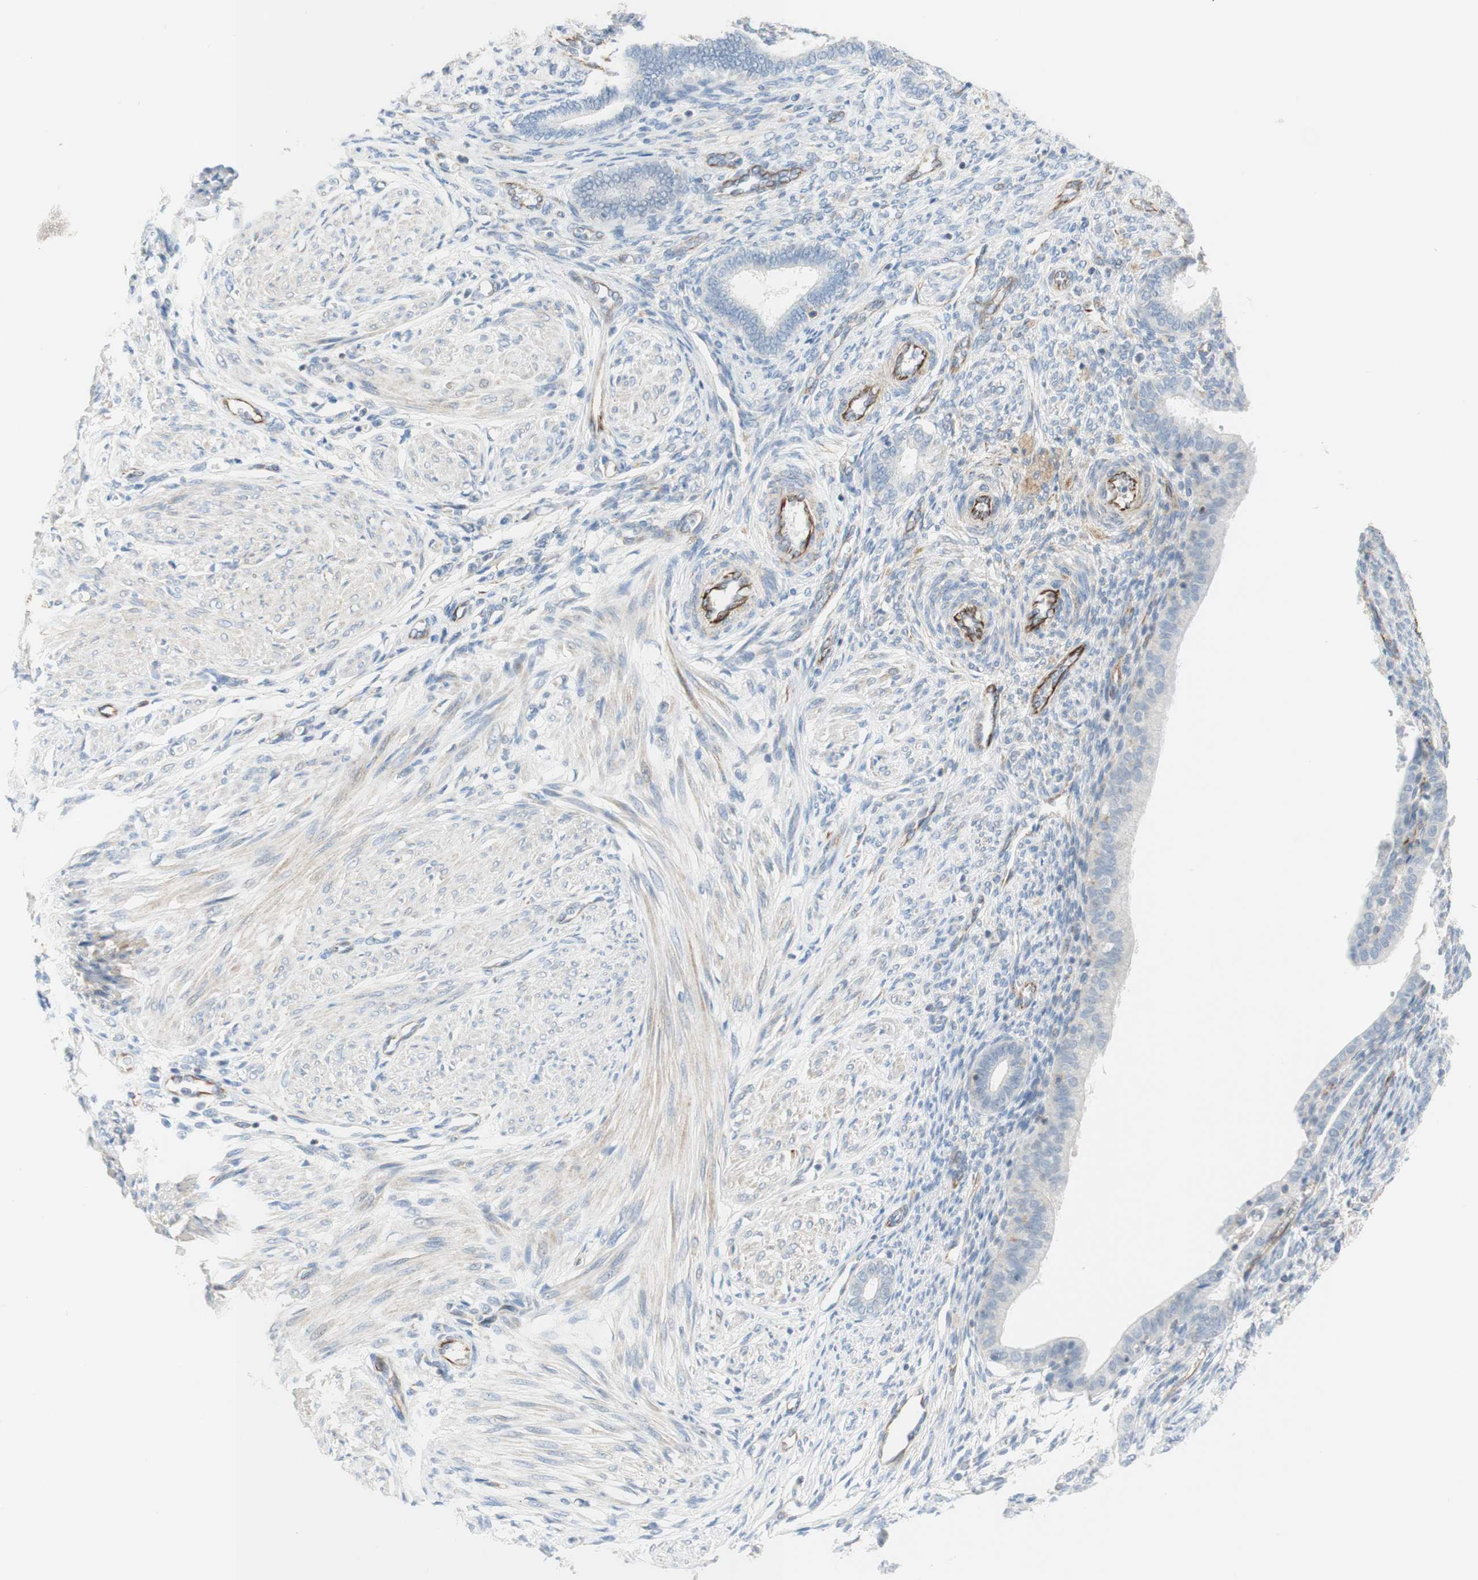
{"staining": {"intensity": "moderate", "quantity": "25%-75%", "location": "cytoplasmic/membranous"}, "tissue": "endometrium", "cell_type": "Cells in endometrial stroma", "image_type": "normal", "snomed": [{"axis": "morphology", "description": "Normal tissue, NOS"}, {"axis": "topography", "description": "Endometrium"}], "caption": "A photomicrograph of human endometrium stained for a protein displays moderate cytoplasmic/membranous brown staining in cells in endometrial stroma.", "gene": "POU2AF1", "patient": {"sex": "female", "age": 72}}